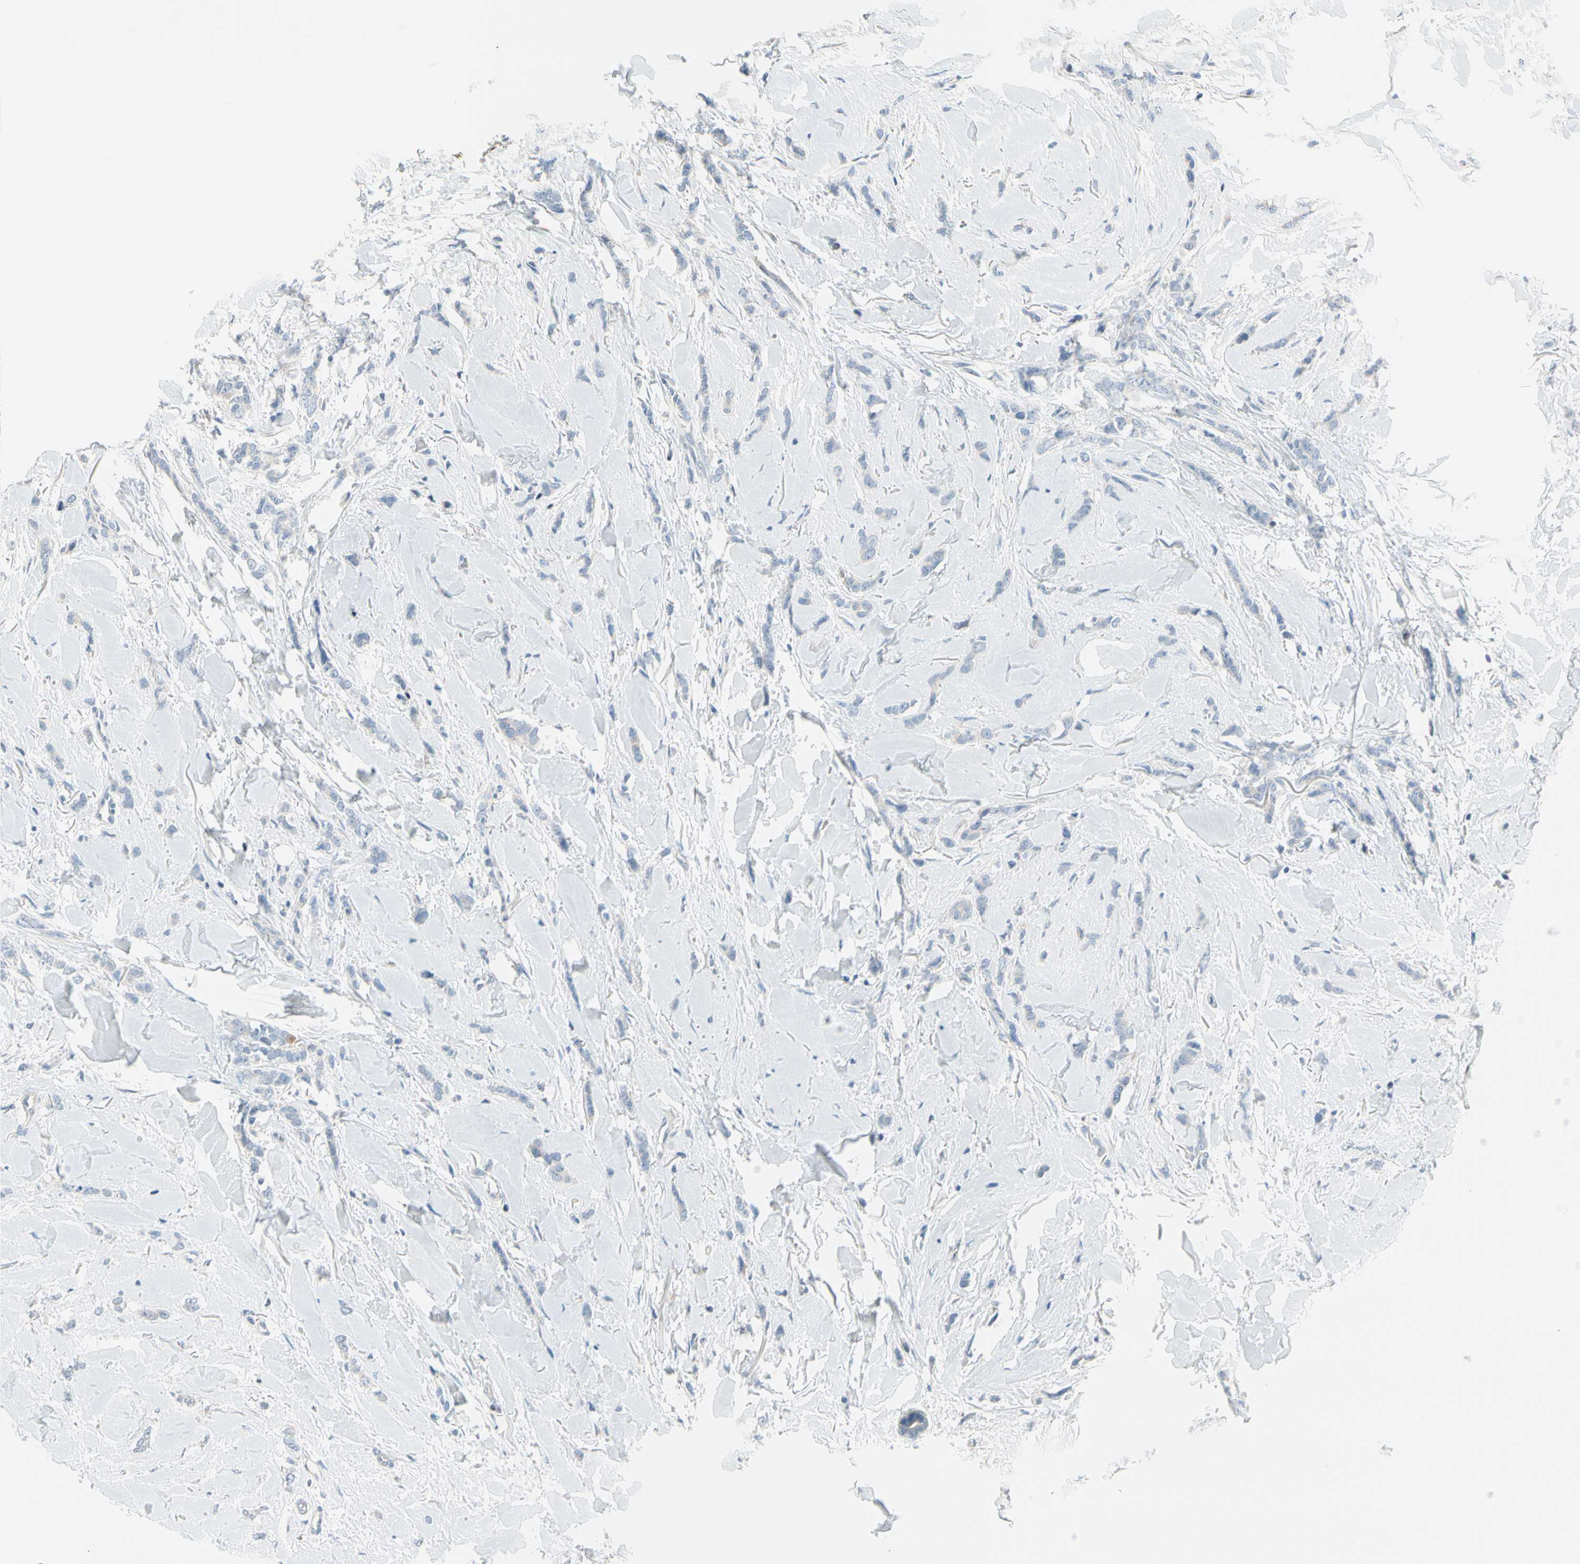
{"staining": {"intensity": "negative", "quantity": "none", "location": "none"}, "tissue": "breast cancer", "cell_type": "Tumor cells", "image_type": "cancer", "snomed": [{"axis": "morphology", "description": "Lobular carcinoma"}, {"axis": "topography", "description": "Skin"}, {"axis": "topography", "description": "Breast"}], "caption": "The histopathology image shows no staining of tumor cells in breast cancer.", "gene": "STK40", "patient": {"sex": "female", "age": 46}}